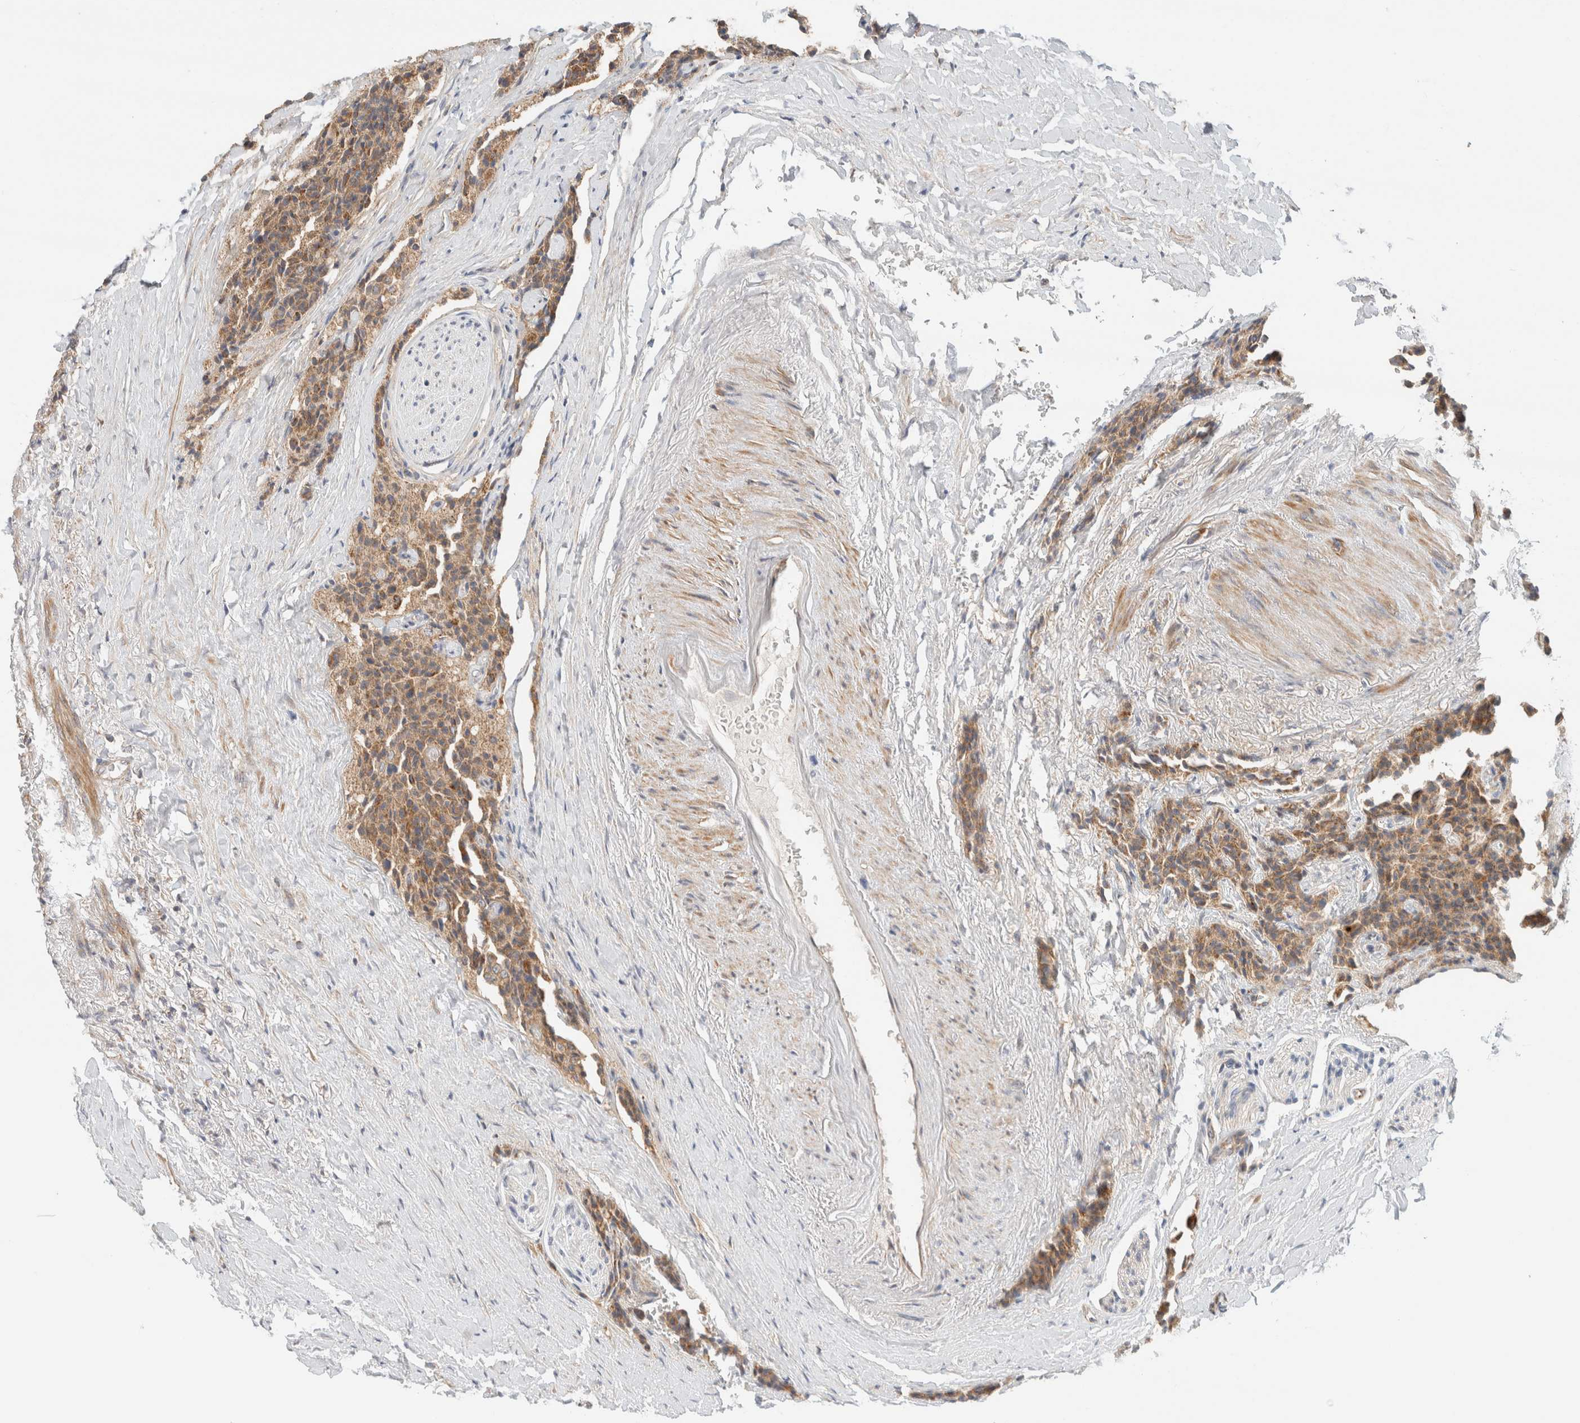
{"staining": {"intensity": "moderate", "quantity": ">75%", "location": "cytoplasmic/membranous"}, "tissue": "carcinoid", "cell_type": "Tumor cells", "image_type": "cancer", "snomed": [{"axis": "morphology", "description": "Carcinoid, malignant, NOS"}, {"axis": "topography", "description": "Colon"}], "caption": "Moderate cytoplasmic/membranous positivity for a protein is seen in approximately >75% of tumor cells of carcinoid using immunohistochemistry.", "gene": "MRM3", "patient": {"sex": "female", "age": 61}}